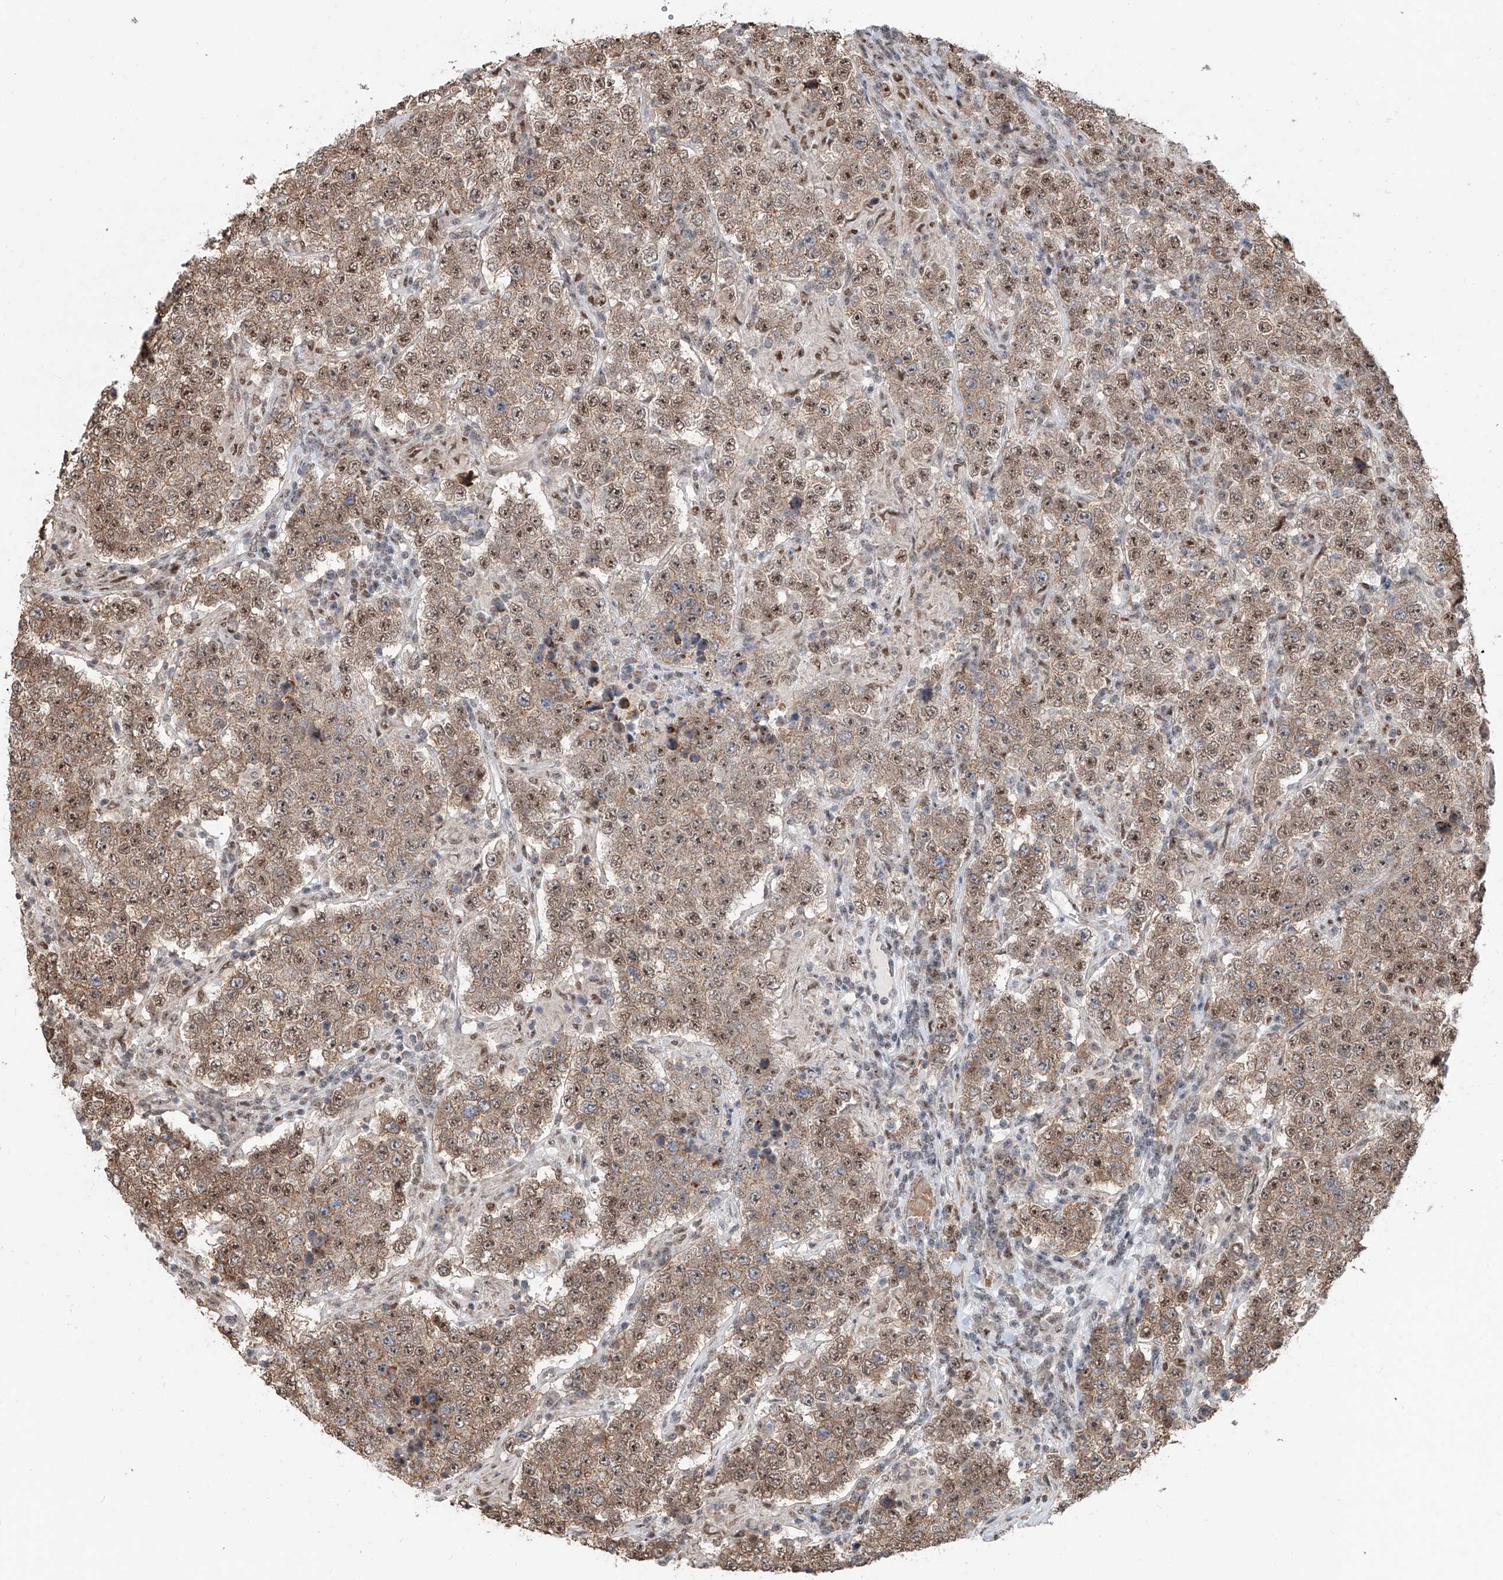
{"staining": {"intensity": "moderate", "quantity": ">75%", "location": "cytoplasmic/membranous,nuclear"}, "tissue": "testis cancer", "cell_type": "Tumor cells", "image_type": "cancer", "snomed": [{"axis": "morphology", "description": "Normal tissue, NOS"}, {"axis": "morphology", "description": "Urothelial carcinoma, High grade"}, {"axis": "morphology", "description": "Seminoma, NOS"}, {"axis": "morphology", "description": "Carcinoma, Embryonal, NOS"}, {"axis": "topography", "description": "Urinary bladder"}, {"axis": "topography", "description": "Testis"}], "caption": "Immunohistochemical staining of human testis cancer displays moderate cytoplasmic/membranous and nuclear protein staining in approximately >75% of tumor cells.", "gene": "SDE2", "patient": {"sex": "male", "age": 41}}